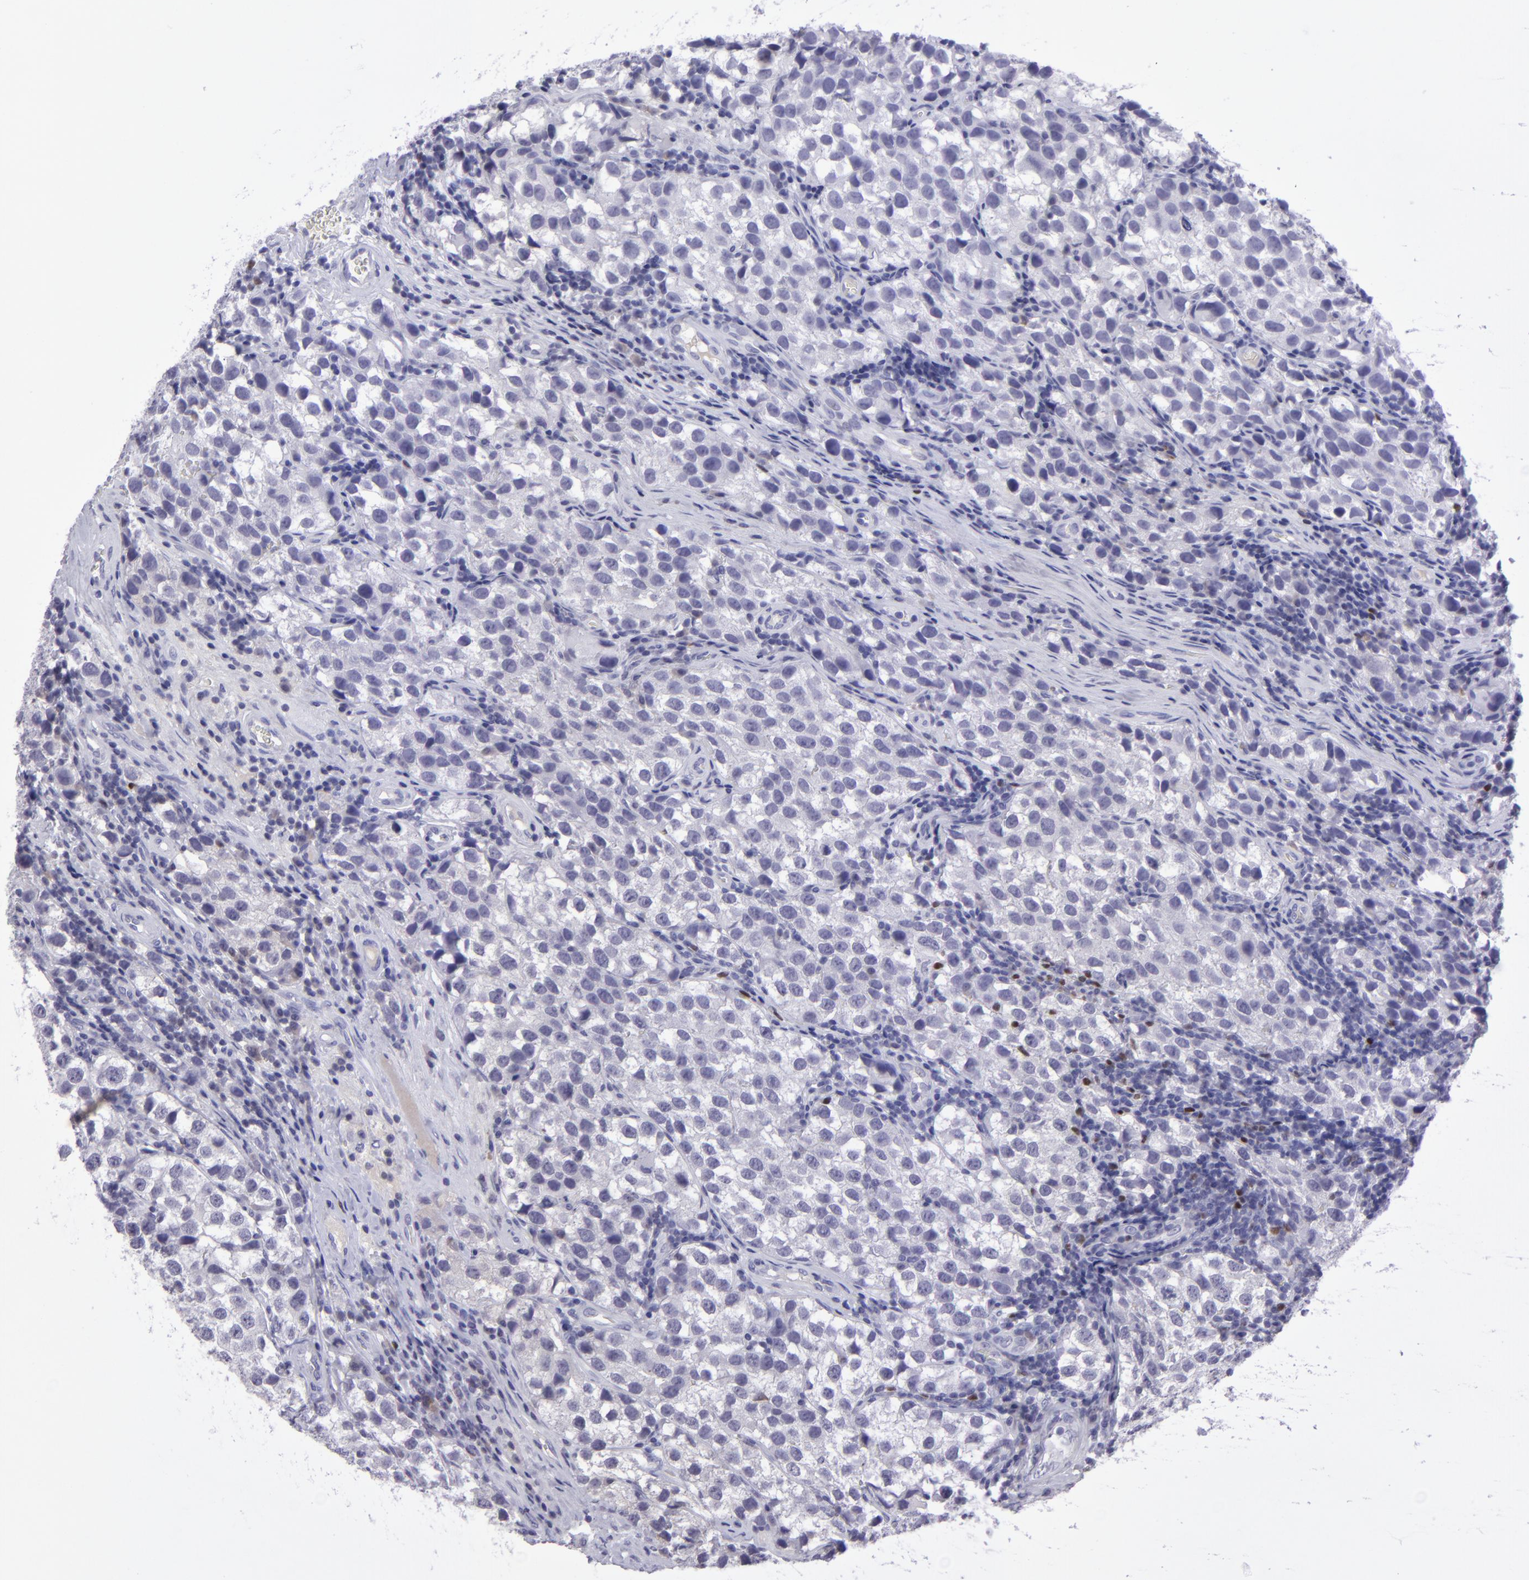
{"staining": {"intensity": "negative", "quantity": "none", "location": "none"}, "tissue": "testis cancer", "cell_type": "Tumor cells", "image_type": "cancer", "snomed": [{"axis": "morphology", "description": "Seminoma, NOS"}, {"axis": "topography", "description": "Testis"}], "caption": "A high-resolution image shows immunohistochemistry (IHC) staining of testis seminoma, which shows no significant expression in tumor cells. (DAB IHC, high magnification).", "gene": "POU2F2", "patient": {"sex": "male", "age": 39}}